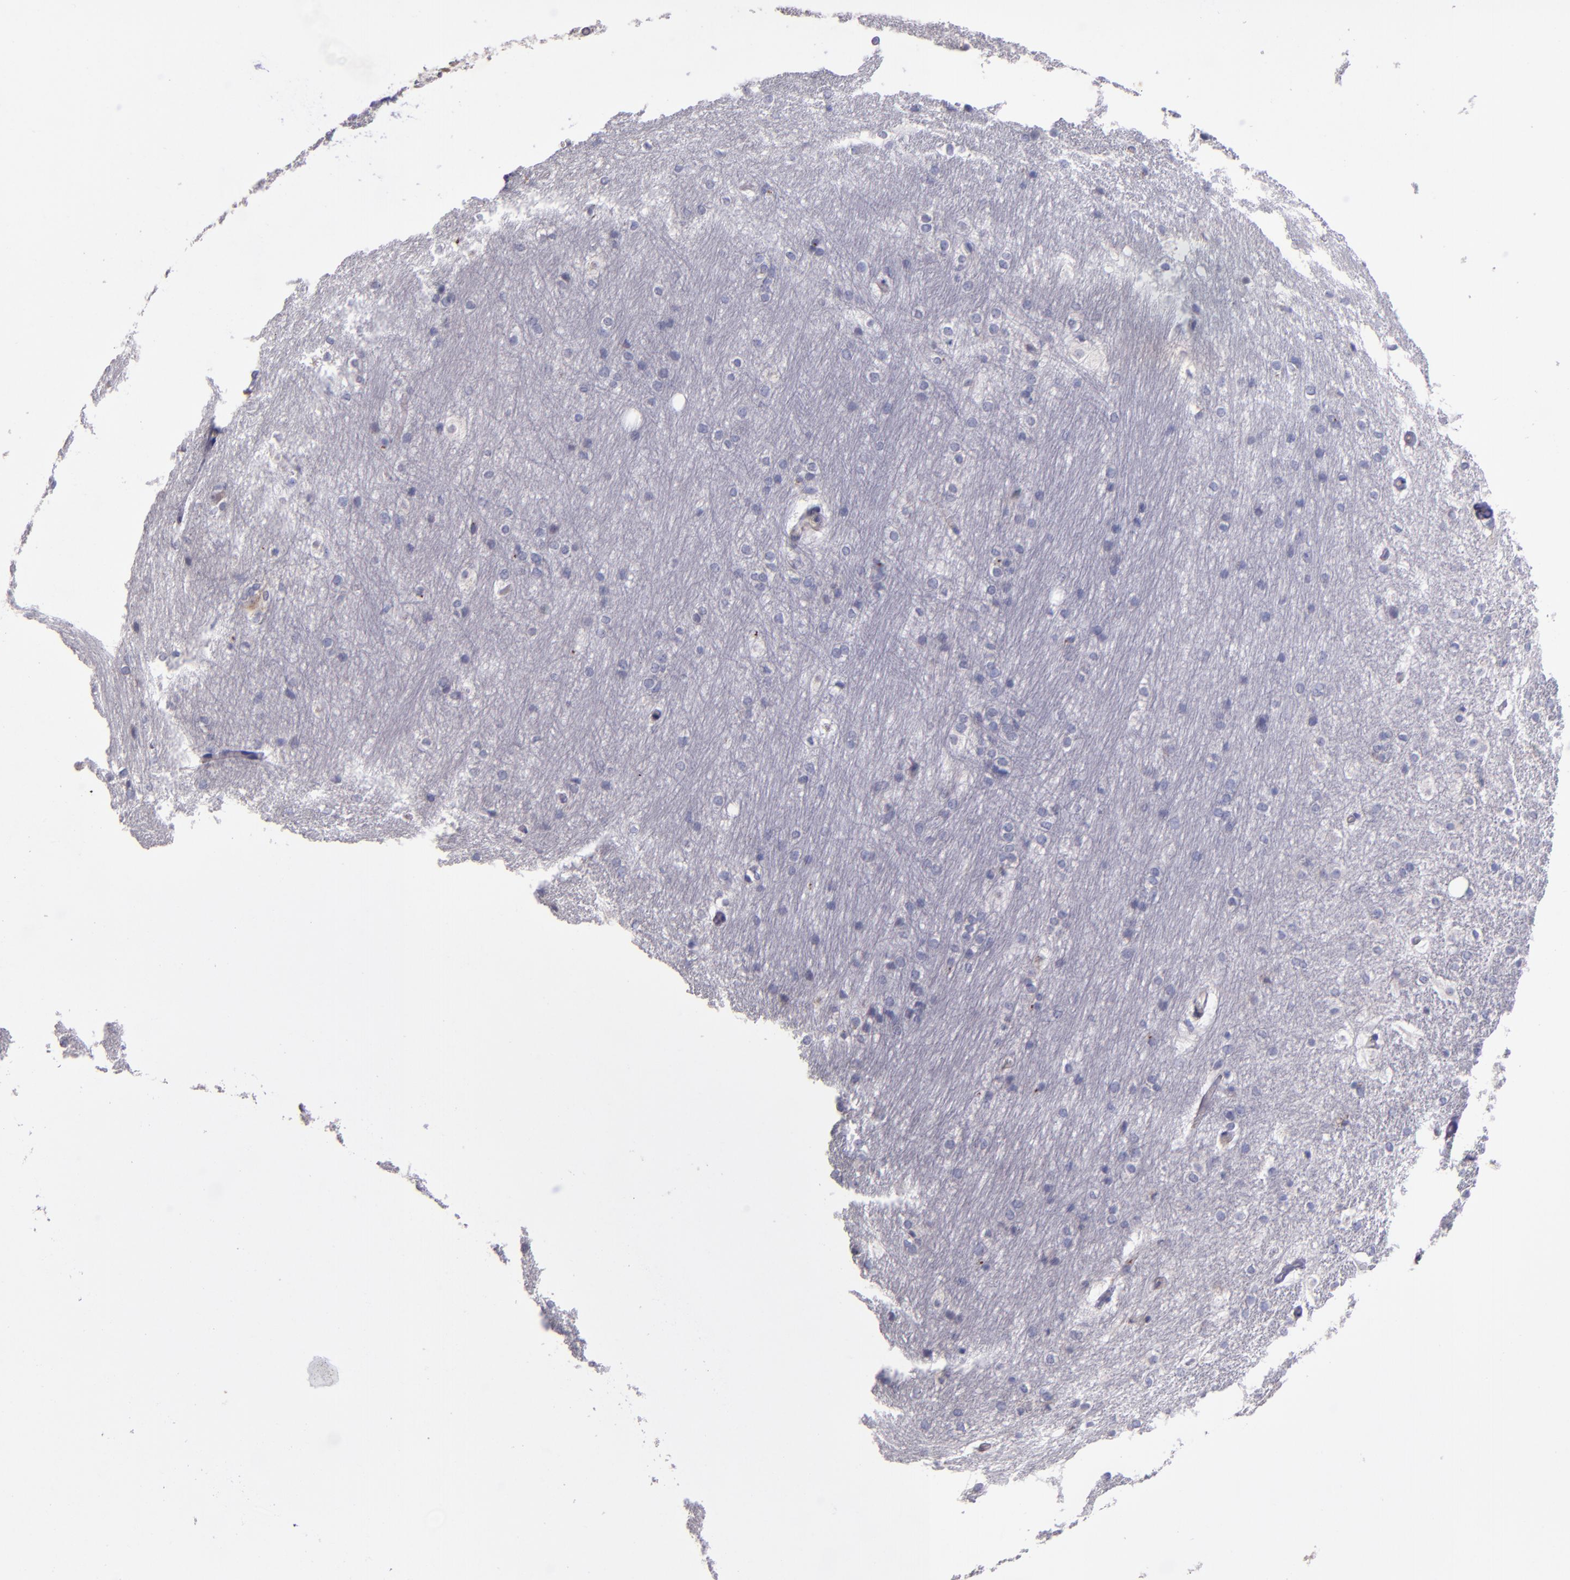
{"staining": {"intensity": "negative", "quantity": "none", "location": "none"}, "tissue": "hippocampus", "cell_type": "Glial cells", "image_type": "normal", "snomed": [{"axis": "morphology", "description": "Normal tissue, NOS"}, {"axis": "topography", "description": "Hippocampus"}], "caption": "Immunohistochemistry of unremarkable human hippocampus displays no staining in glial cells. (Immunohistochemistry, brightfield microscopy, high magnification).", "gene": "RAB41", "patient": {"sex": "female", "age": 19}}